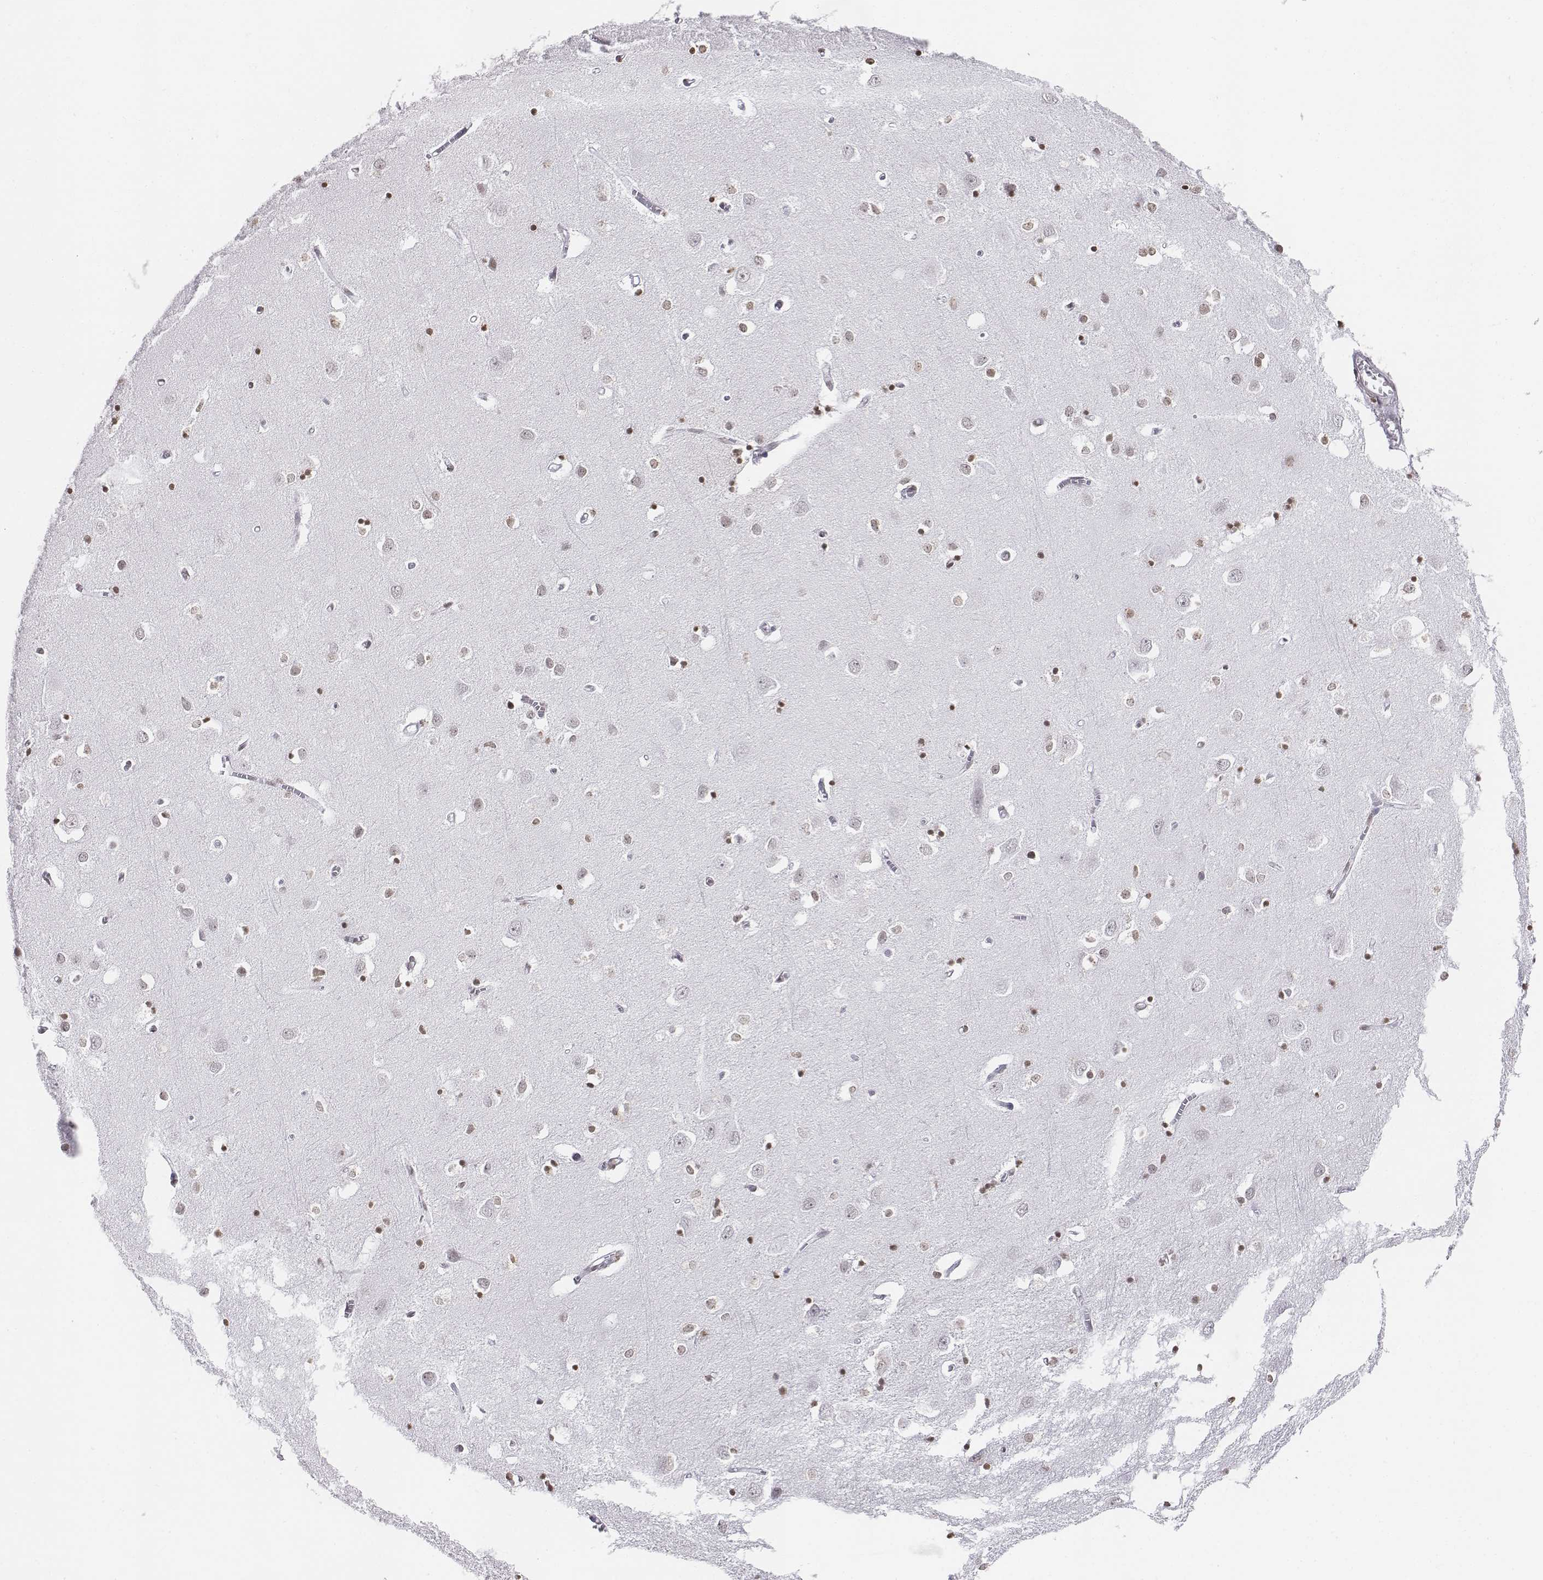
{"staining": {"intensity": "negative", "quantity": "none", "location": "none"}, "tissue": "cerebral cortex", "cell_type": "Endothelial cells", "image_type": "normal", "snomed": [{"axis": "morphology", "description": "Normal tissue, NOS"}, {"axis": "topography", "description": "Cerebral cortex"}], "caption": "Photomicrograph shows no protein expression in endothelial cells of normal cerebral cortex.", "gene": "BARHL1", "patient": {"sex": "male", "age": 70}}